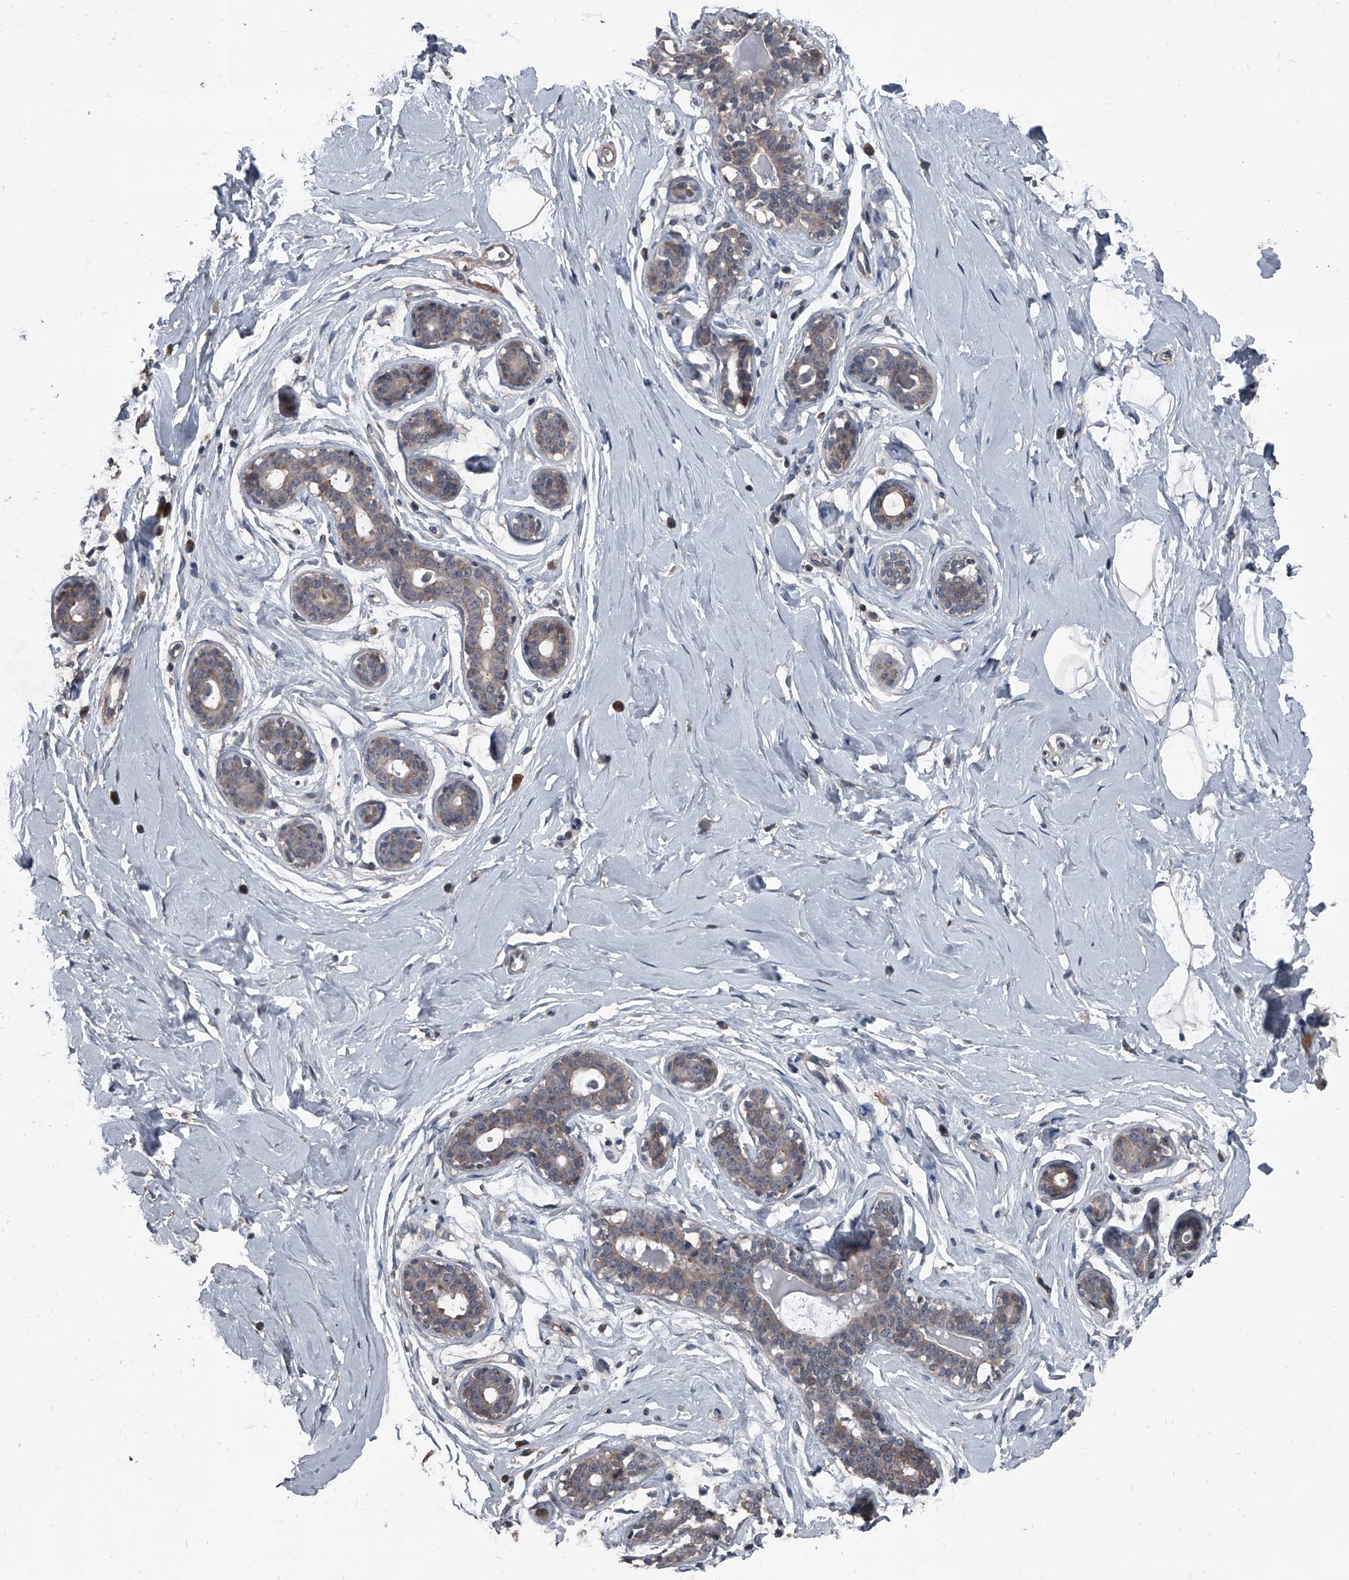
{"staining": {"intensity": "negative", "quantity": "none", "location": "none"}, "tissue": "breast", "cell_type": "Adipocytes", "image_type": "normal", "snomed": [{"axis": "morphology", "description": "Normal tissue, NOS"}, {"axis": "morphology", "description": "Adenoma, NOS"}, {"axis": "topography", "description": "Breast"}], "caption": "An IHC micrograph of normal breast is shown. There is no staining in adipocytes of breast. (Brightfield microscopy of DAB immunohistochemistry (IHC) at high magnification).", "gene": "OARD1", "patient": {"sex": "female", "age": 23}}